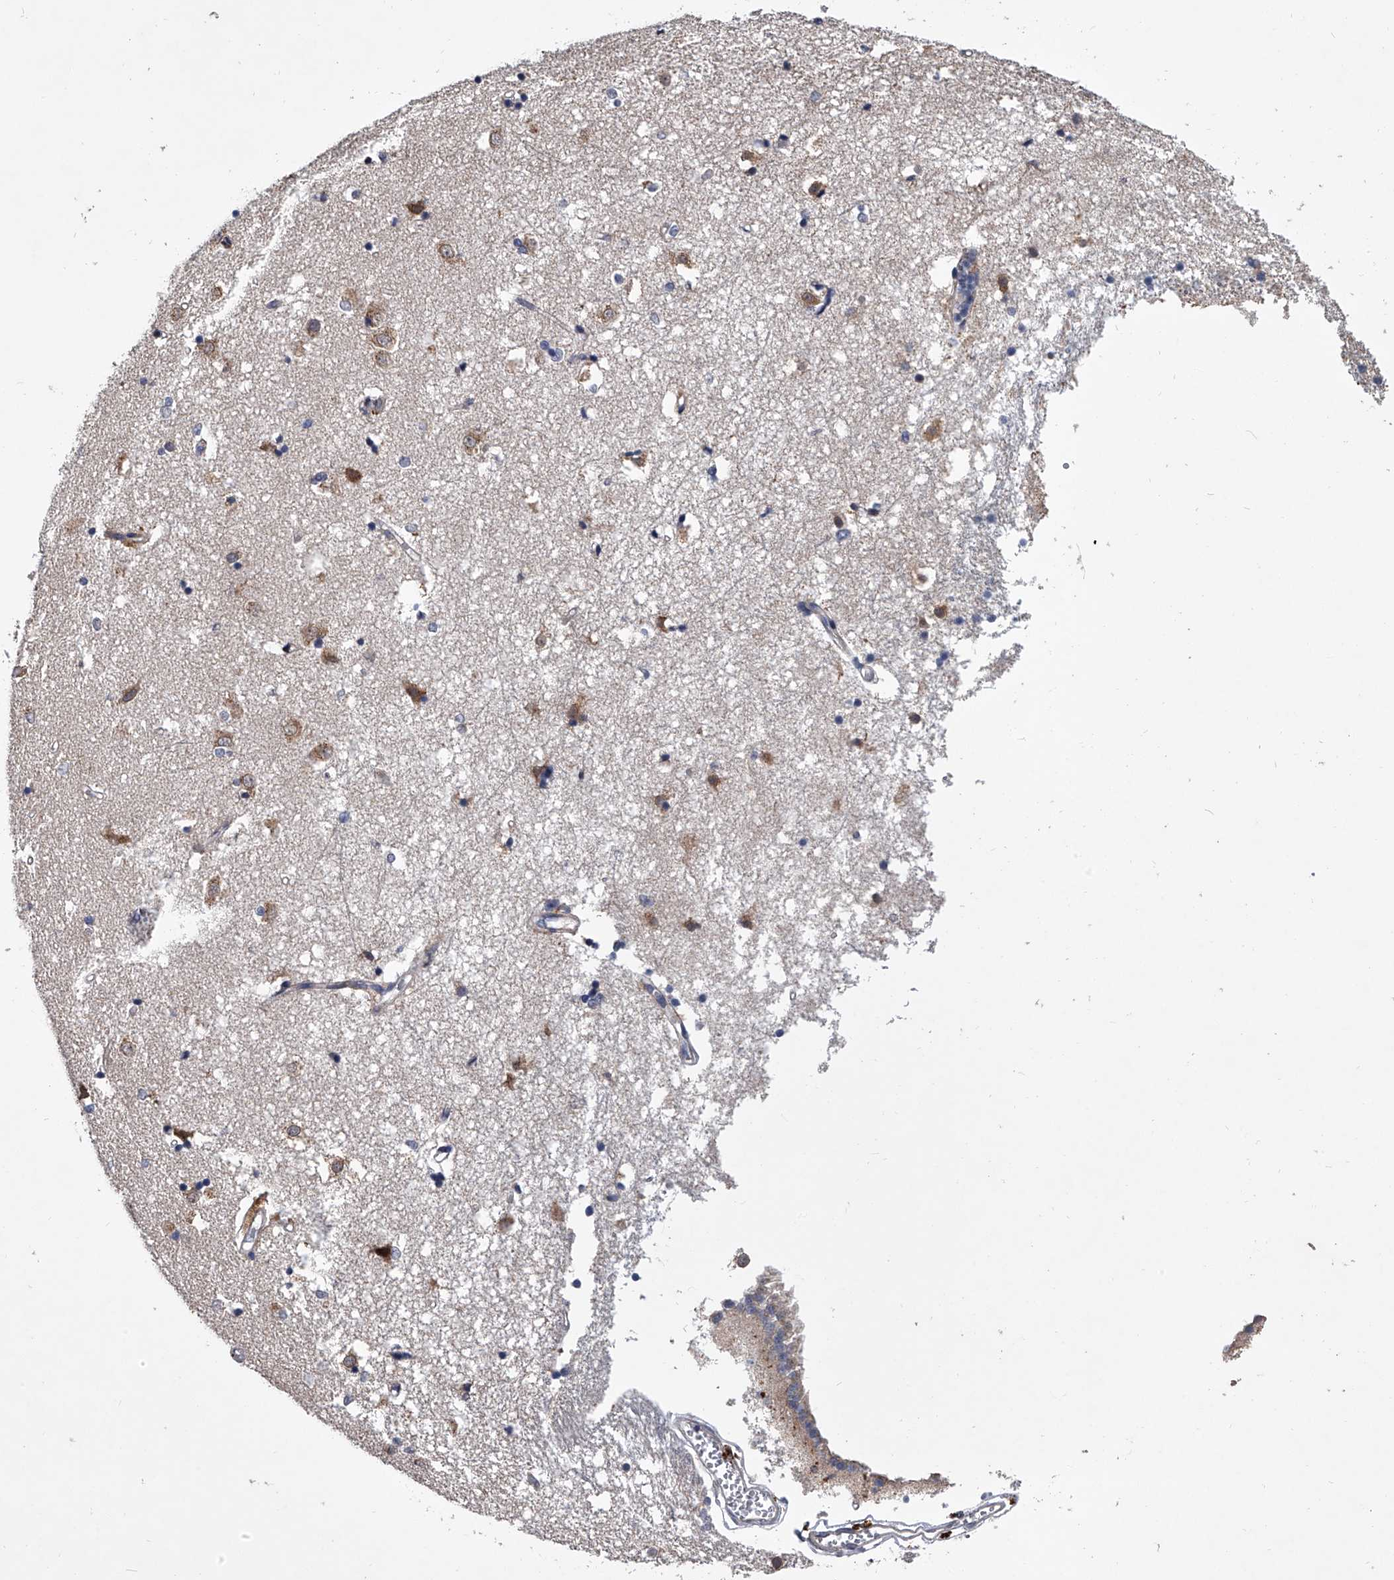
{"staining": {"intensity": "negative", "quantity": "none", "location": "none"}, "tissue": "caudate", "cell_type": "Glial cells", "image_type": "normal", "snomed": [{"axis": "morphology", "description": "Normal tissue, NOS"}, {"axis": "topography", "description": "Lateral ventricle wall"}], "caption": "This micrograph is of benign caudate stained with IHC to label a protein in brown with the nuclei are counter-stained blue. There is no positivity in glial cells.", "gene": "TRIM8", "patient": {"sex": "male", "age": 45}}